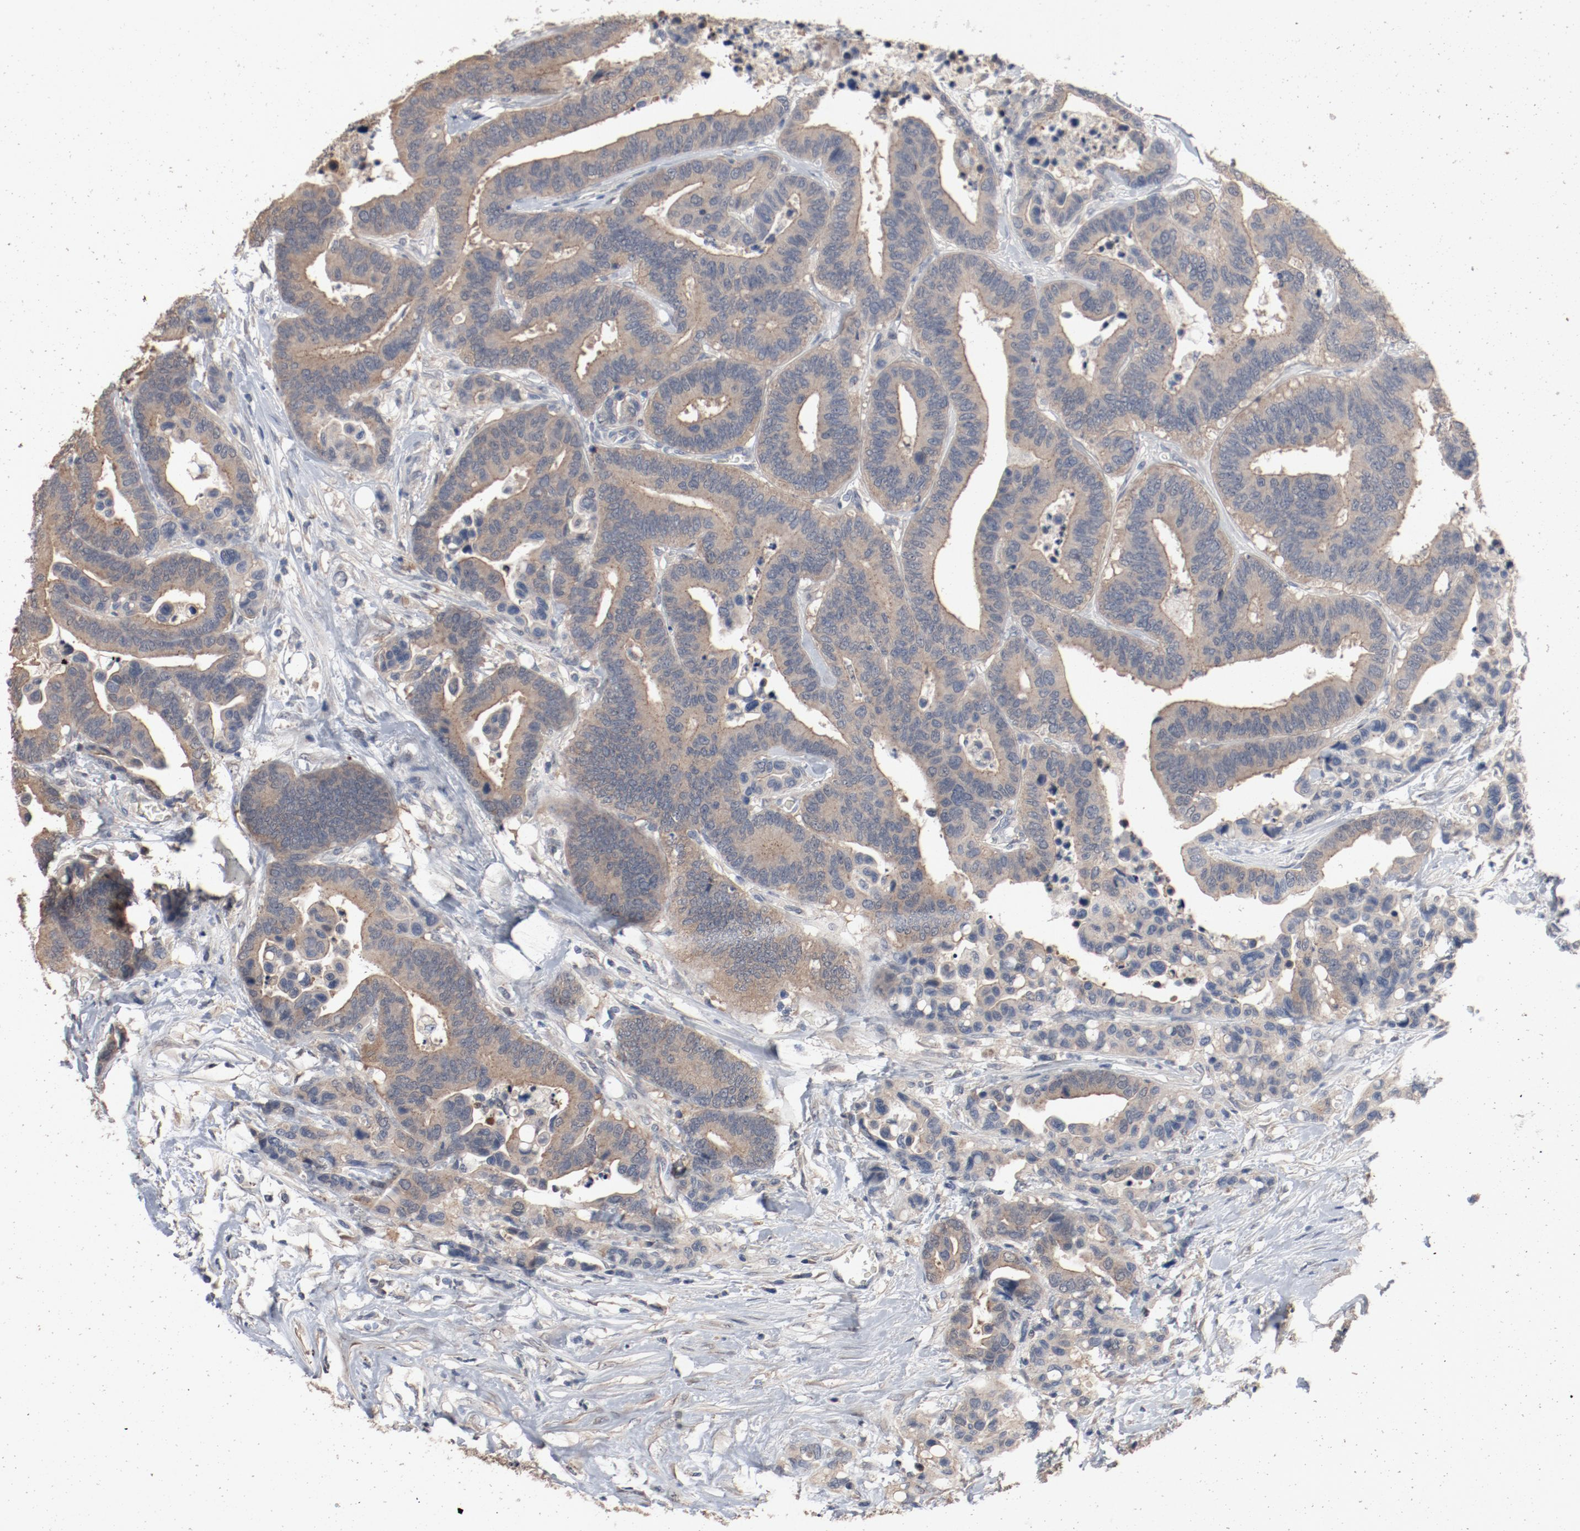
{"staining": {"intensity": "moderate", "quantity": ">75%", "location": "cytoplasmic/membranous"}, "tissue": "colorectal cancer", "cell_type": "Tumor cells", "image_type": "cancer", "snomed": [{"axis": "morphology", "description": "Adenocarcinoma, NOS"}, {"axis": "topography", "description": "Colon"}], "caption": "A brown stain highlights moderate cytoplasmic/membranous expression of a protein in human colorectal cancer (adenocarcinoma) tumor cells.", "gene": "DNAL4", "patient": {"sex": "male", "age": 82}}